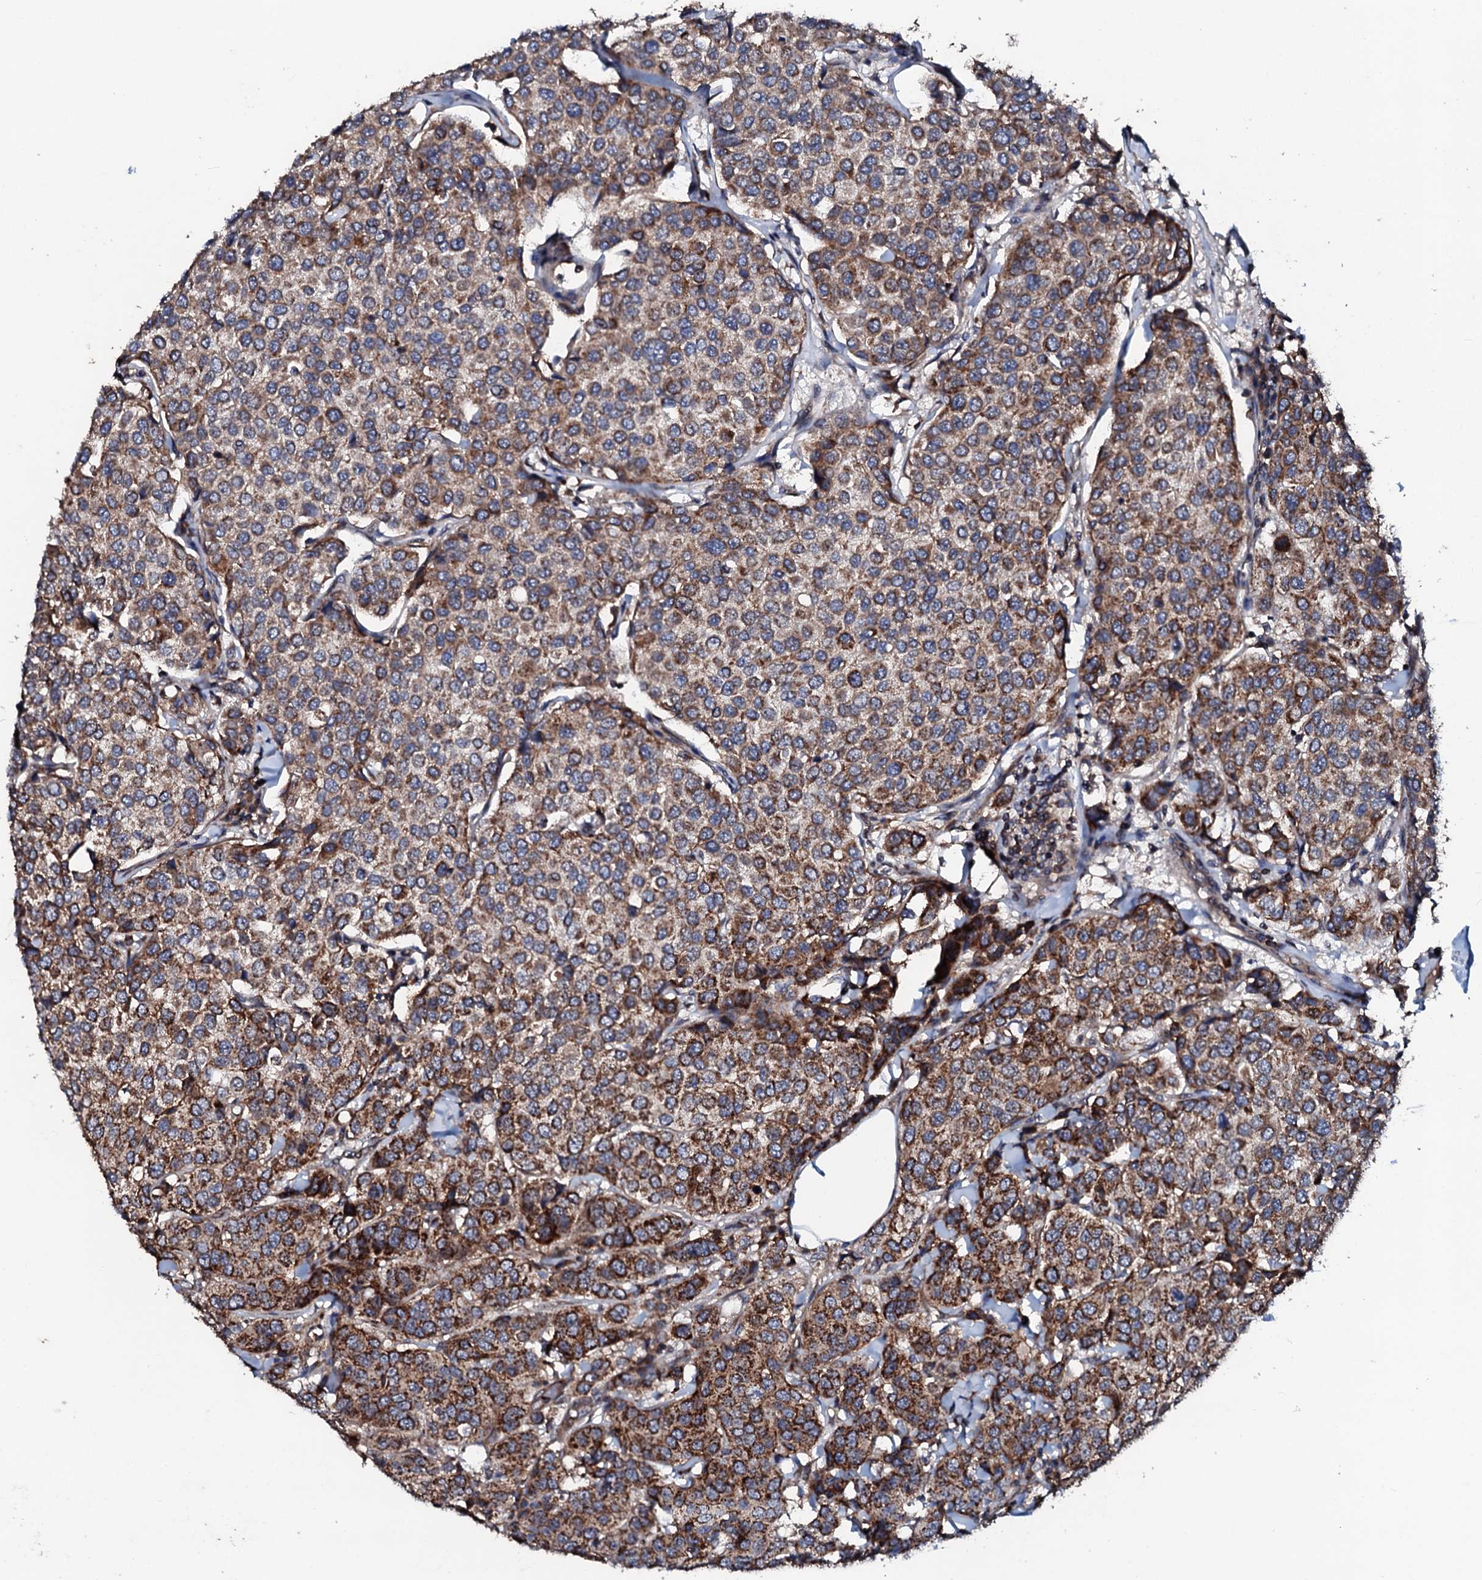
{"staining": {"intensity": "moderate", "quantity": ">75%", "location": "cytoplasmic/membranous"}, "tissue": "breast cancer", "cell_type": "Tumor cells", "image_type": "cancer", "snomed": [{"axis": "morphology", "description": "Duct carcinoma"}, {"axis": "topography", "description": "Breast"}], "caption": "Protein analysis of breast invasive ductal carcinoma tissue exhibits moderate cytoplasmic/membranous expression in about >75% of tumor cells. Immunohistochemistry (ihc) stains the protein of interest in brown and the nuclei are stained blue.", "gene": "SDHAF2", "patient": {"sex": "female", "age": 55}}